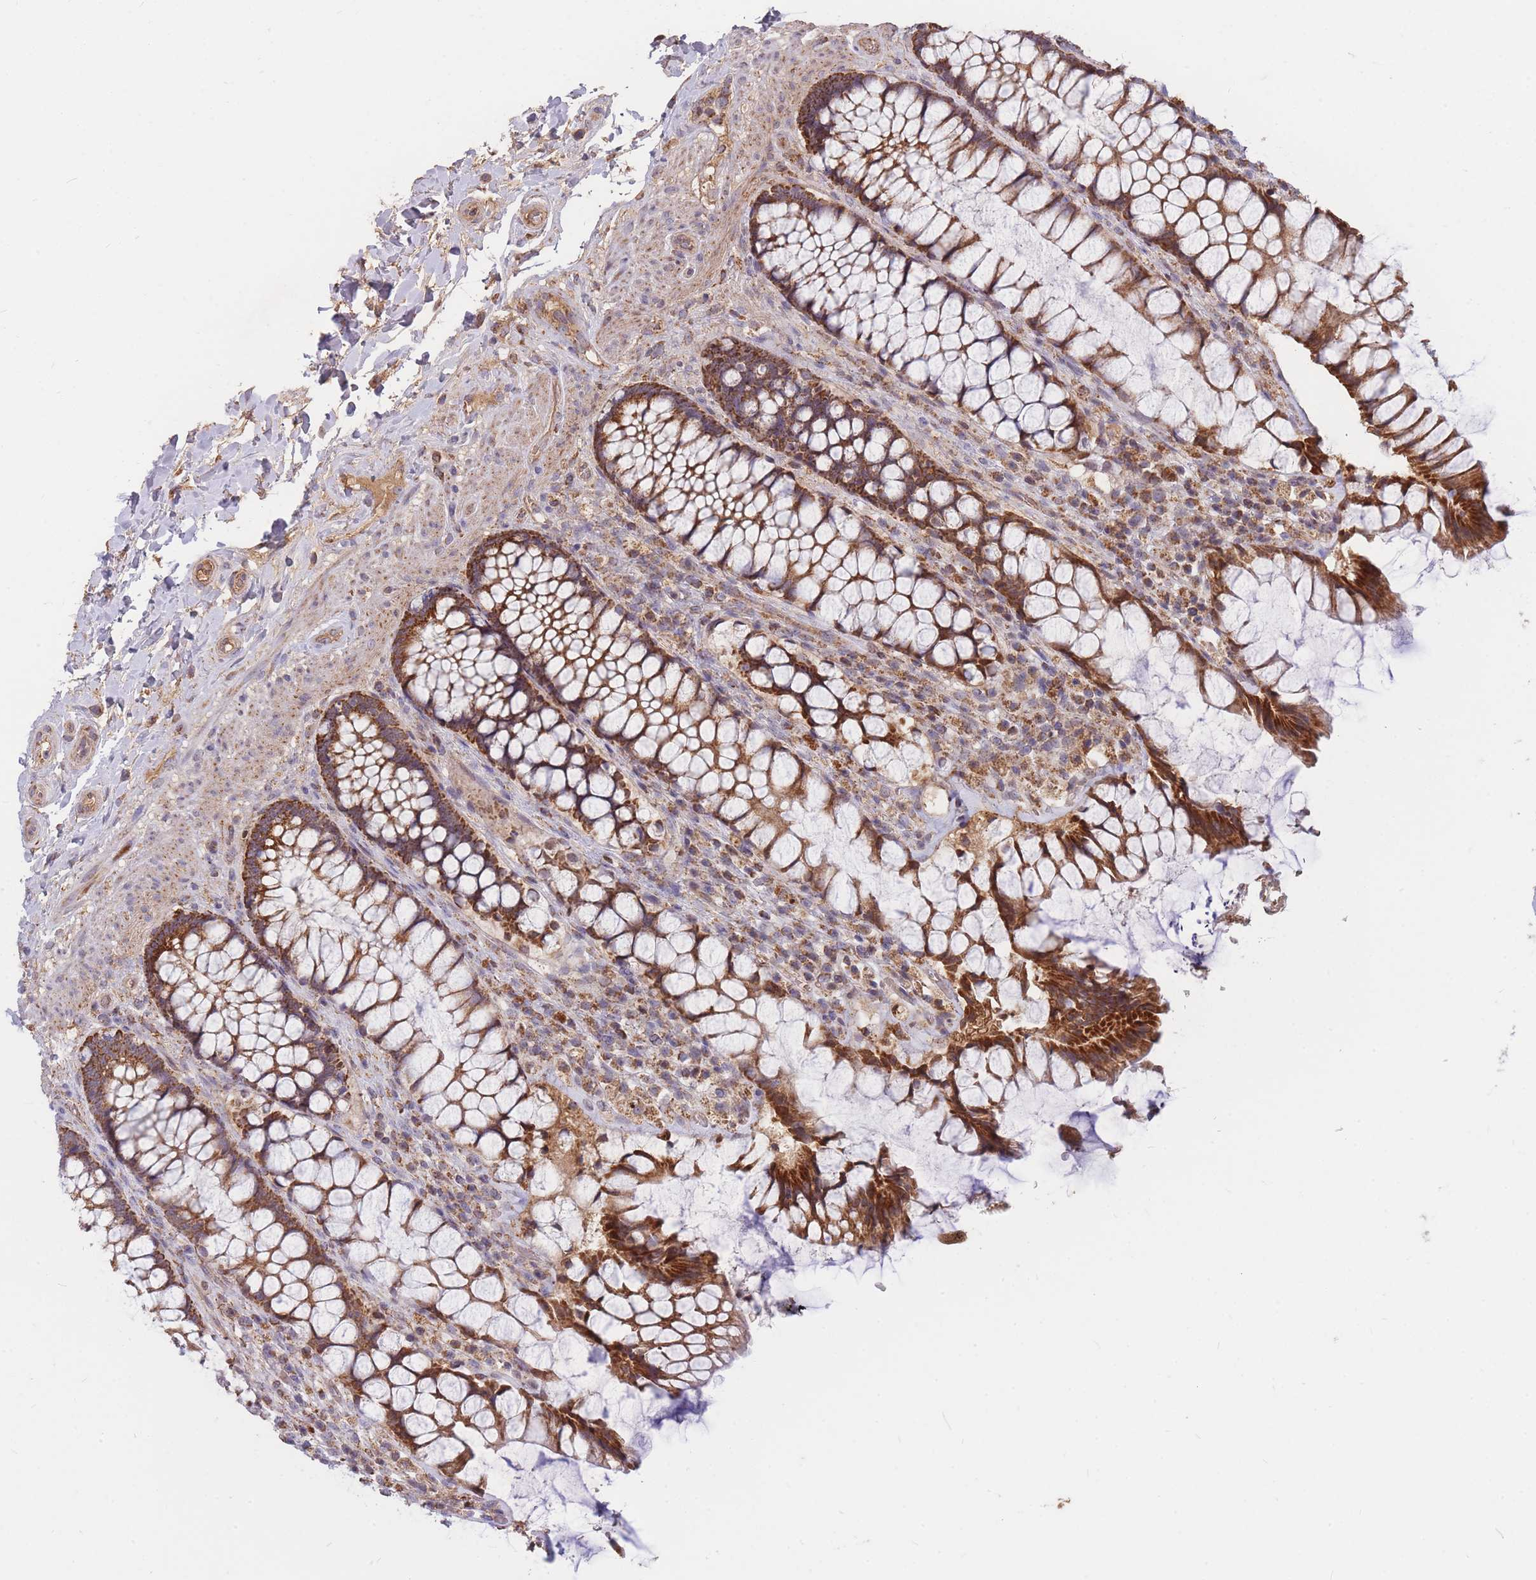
{"staining": {"intensity": "strong", "quantity": ">75%", "location": "cytoplasmic/membranous"}, "tissue": "rectum", "cell_type": "Glandular cells", "image_type": "normal", "snomed": [{"axis": "morphology", "description": "Normal tissue, NOS"}, {"axis": "topography", "description": "Rectum"}], "caption": "Immunohistochemistry micrograph of normal rectum: human rectum stained using immunohistochemistry reveals high levels of strong protein expression localized specifically in the cytoplasmic/membranous of glandular cells, appearing as a cytoplasmic/membranous brown color.", "gene": "PTPMT1", "patient": {"sex": "female", "age": 58}}